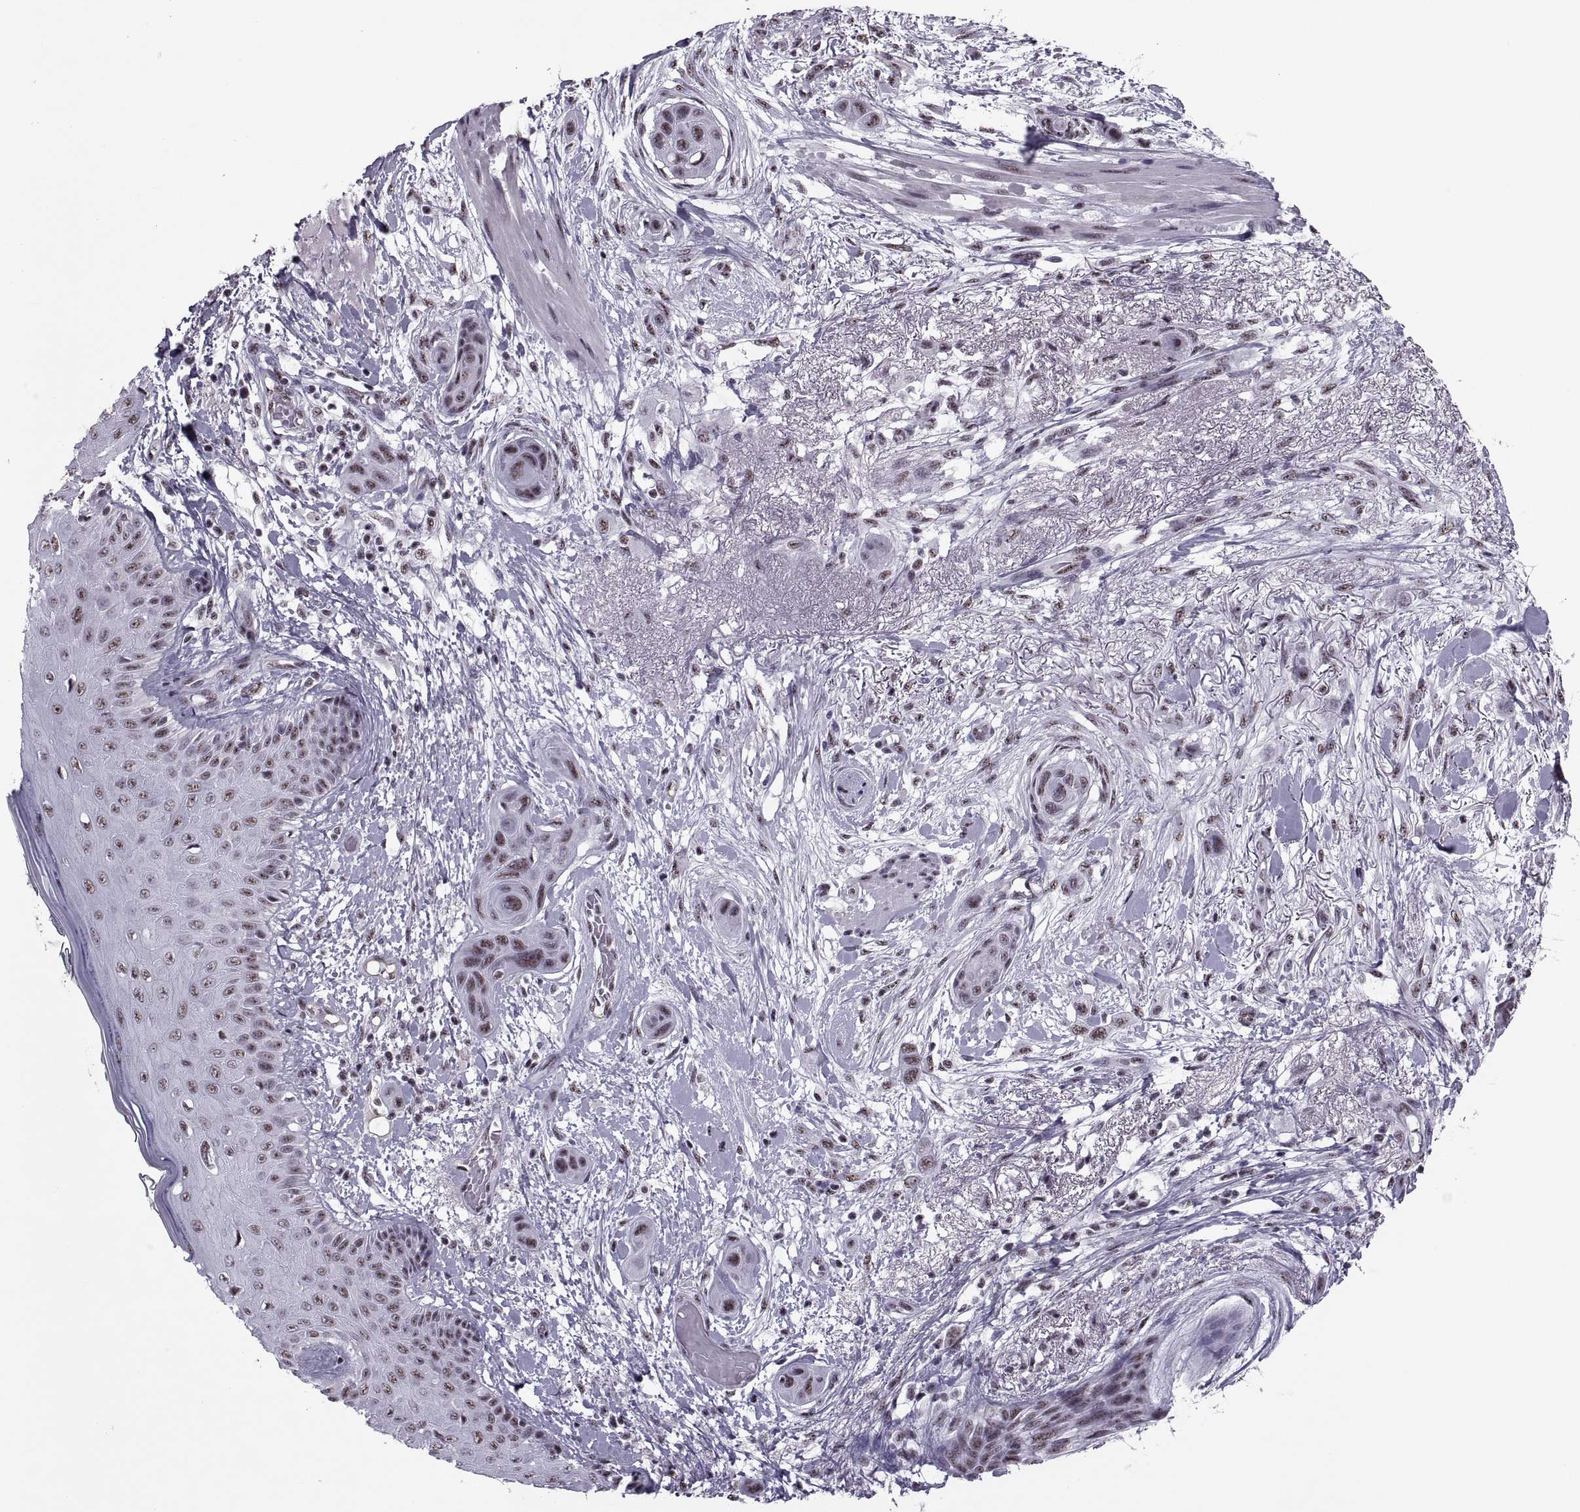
{"staining": {"intensity": "weak", "quantity": ">75%", "location": "nuclear"}, "tissue": "skin cancer", "cell_type": "Tumor cells", "image_type": "cancer", "snomed": [{"axis": "morphology", "description": "Squamous cell carcinoma, NOS"}, {"axis": "topography", "description": "Skin"}], "caption": "The histopathology image shows a brown stain indicating the presence of a protein in the nuclear of tumor cells in skin cancer.", "gene": "MAGEA4", "patient": {"sex": "male", "age": 79}}